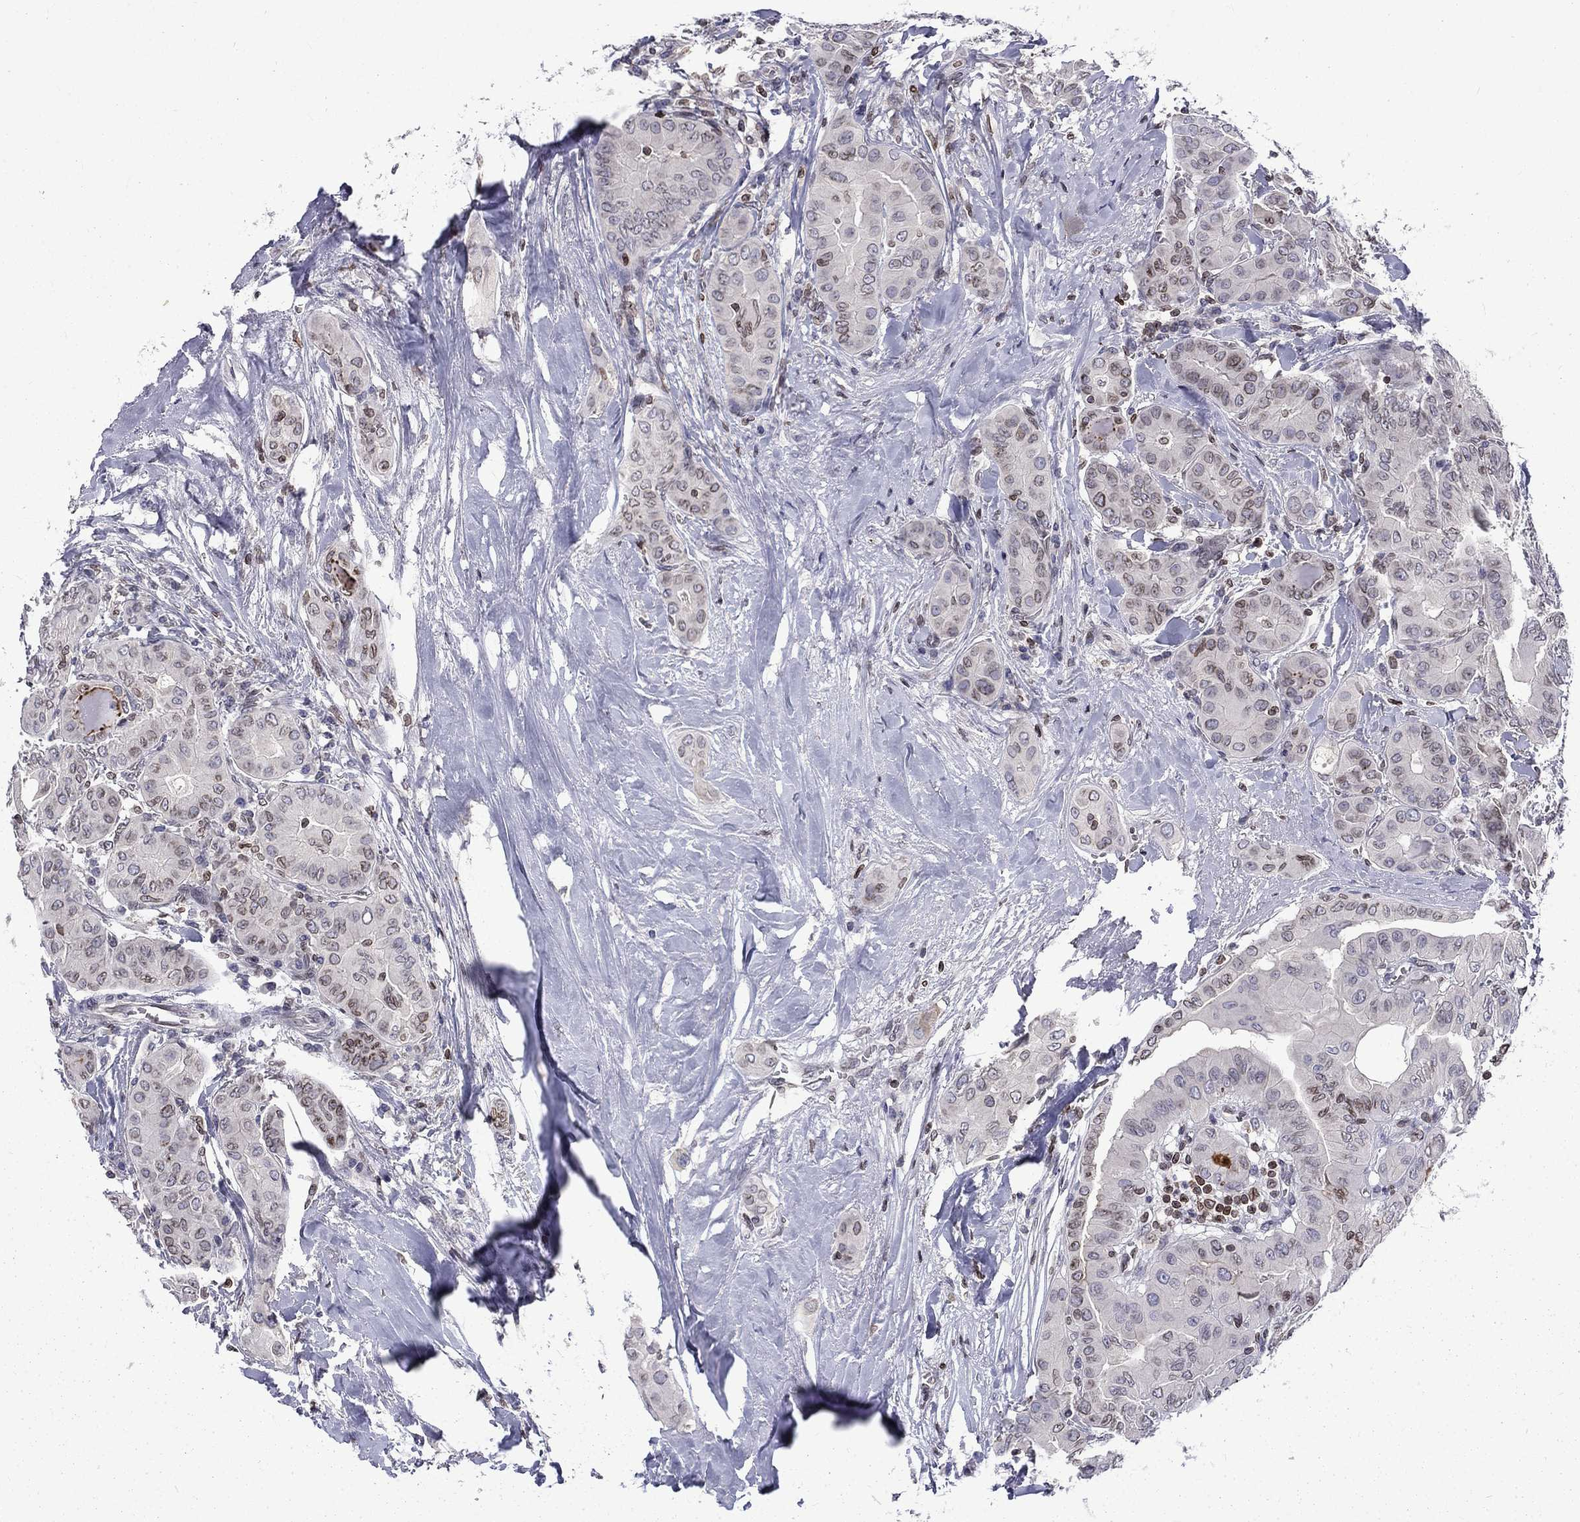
{"staining": {"intensity": "moderate", "quantity": "<25%", "location": "cytoplasmic/membranous,nuclear"}, "tissue": "thyroid cancer", "cell_type": "Tumor cells", "image_type": "cancer", "snomed": [{"axis": "morphology", "description": "Papillary adenocarcinoma, NOS"}, {"axis": "topography", "description": "Thyroid gland"}], "caption": "Human thyroid cancer stained for a protein (brown) exhibits moderate cytoplasmic/membranous and nuclear positive expression in about <25% of tumor cells.", "gene": "SLA", "patient": {"sex": "female", "age": 37}}